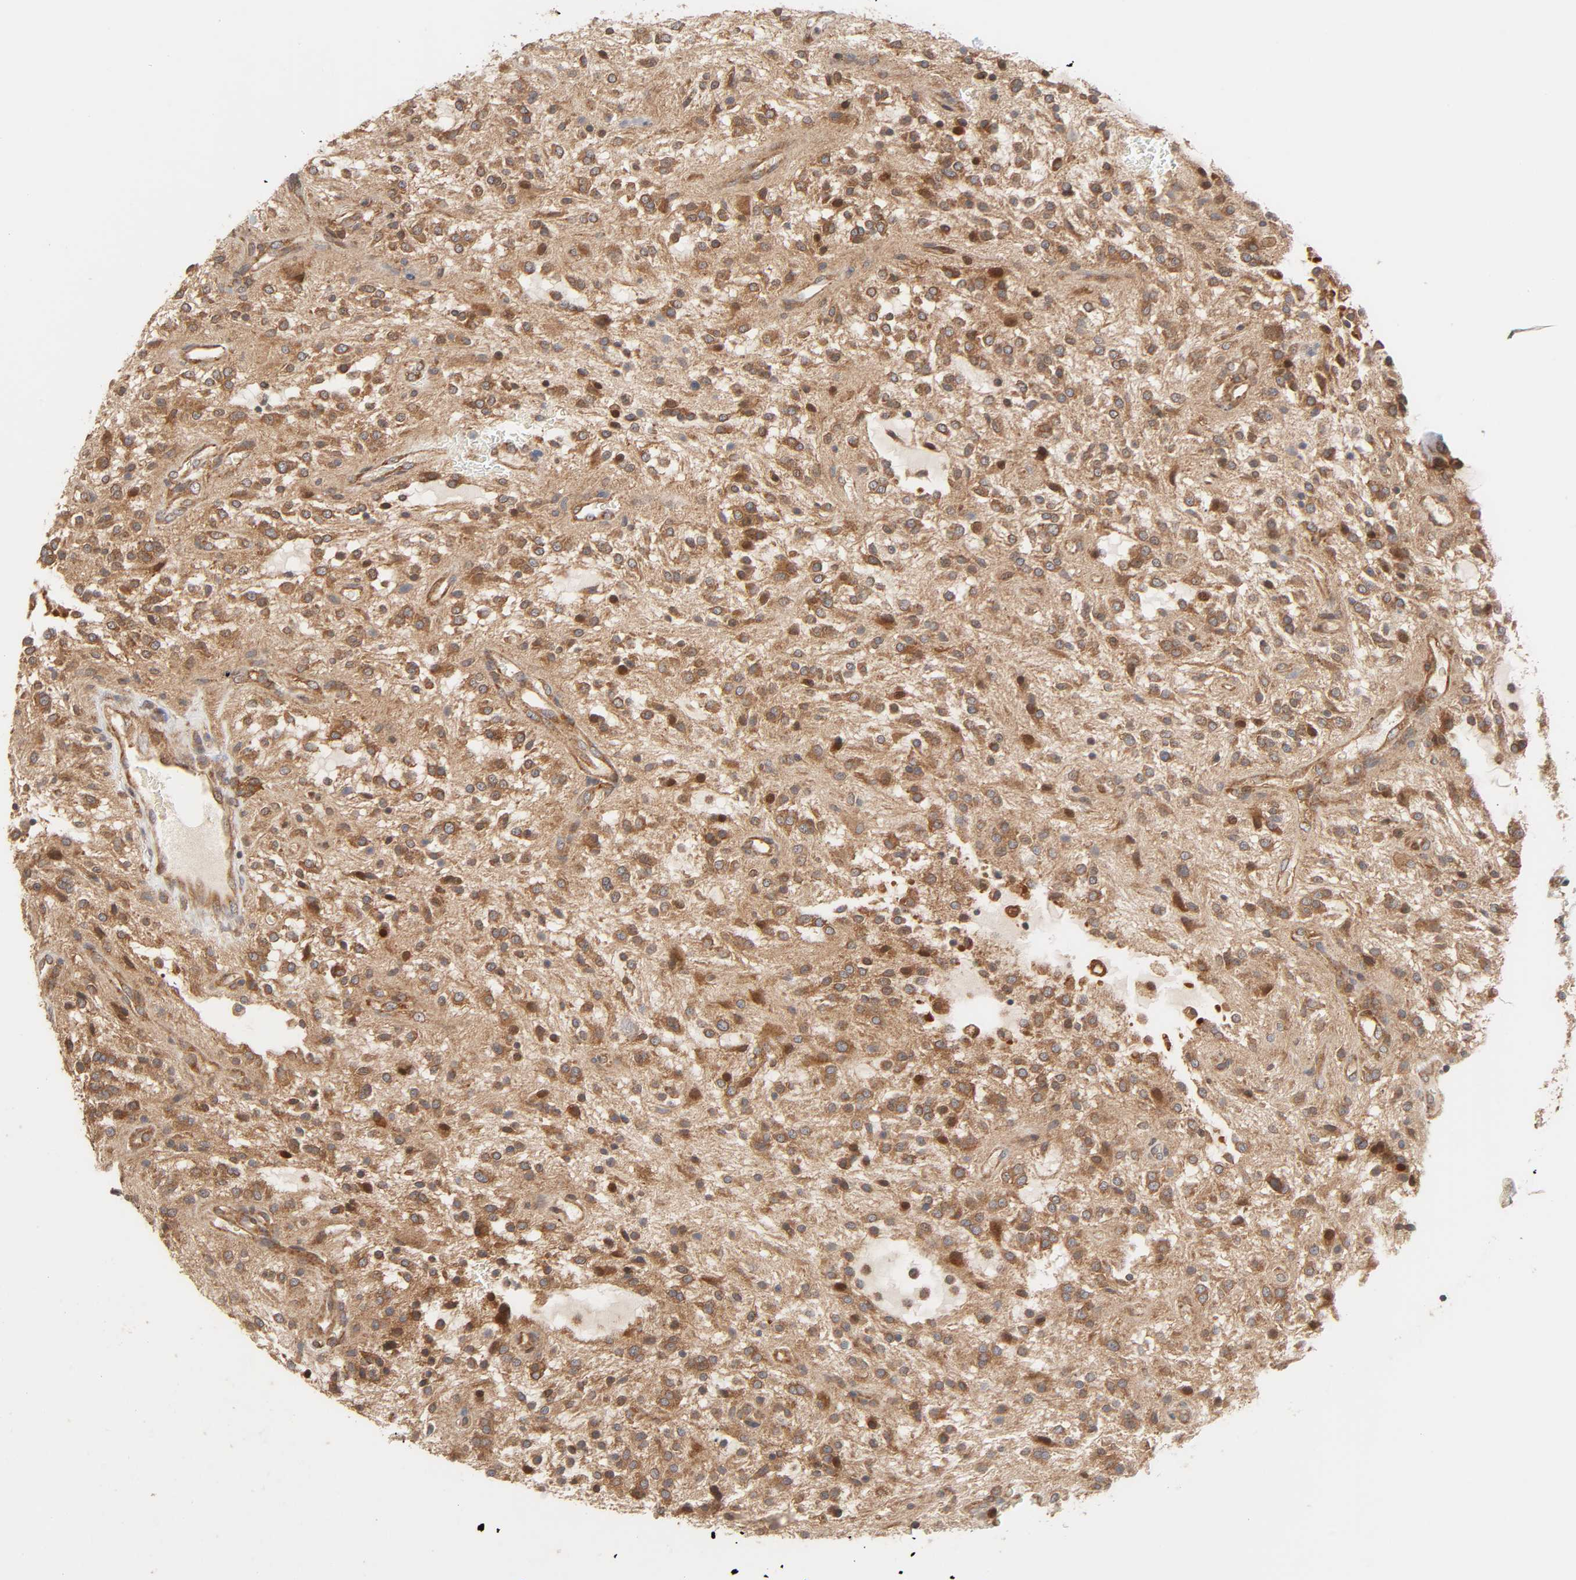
{"staining": {"intensity": "moderate", "quantity": ">75%", "location": "cytoplasmic/membranous,nuclear"}, "tissue": "glioma", "cell_type": "Tumor cells", "image_type": "cancer", "snomed": [{"axis": "morphology", "description": "Glioma, malignant, NOS"}, {"axis": "topography", "description": "Cerebellum"}], "caption": "Glioma stained with a brown dye displays moderate cytoplasmic/membranous and nuclear positive expression in about >75% of tumor cells.", "gene": "NEMF", "patient": {"sex": "female", "age": 10}}